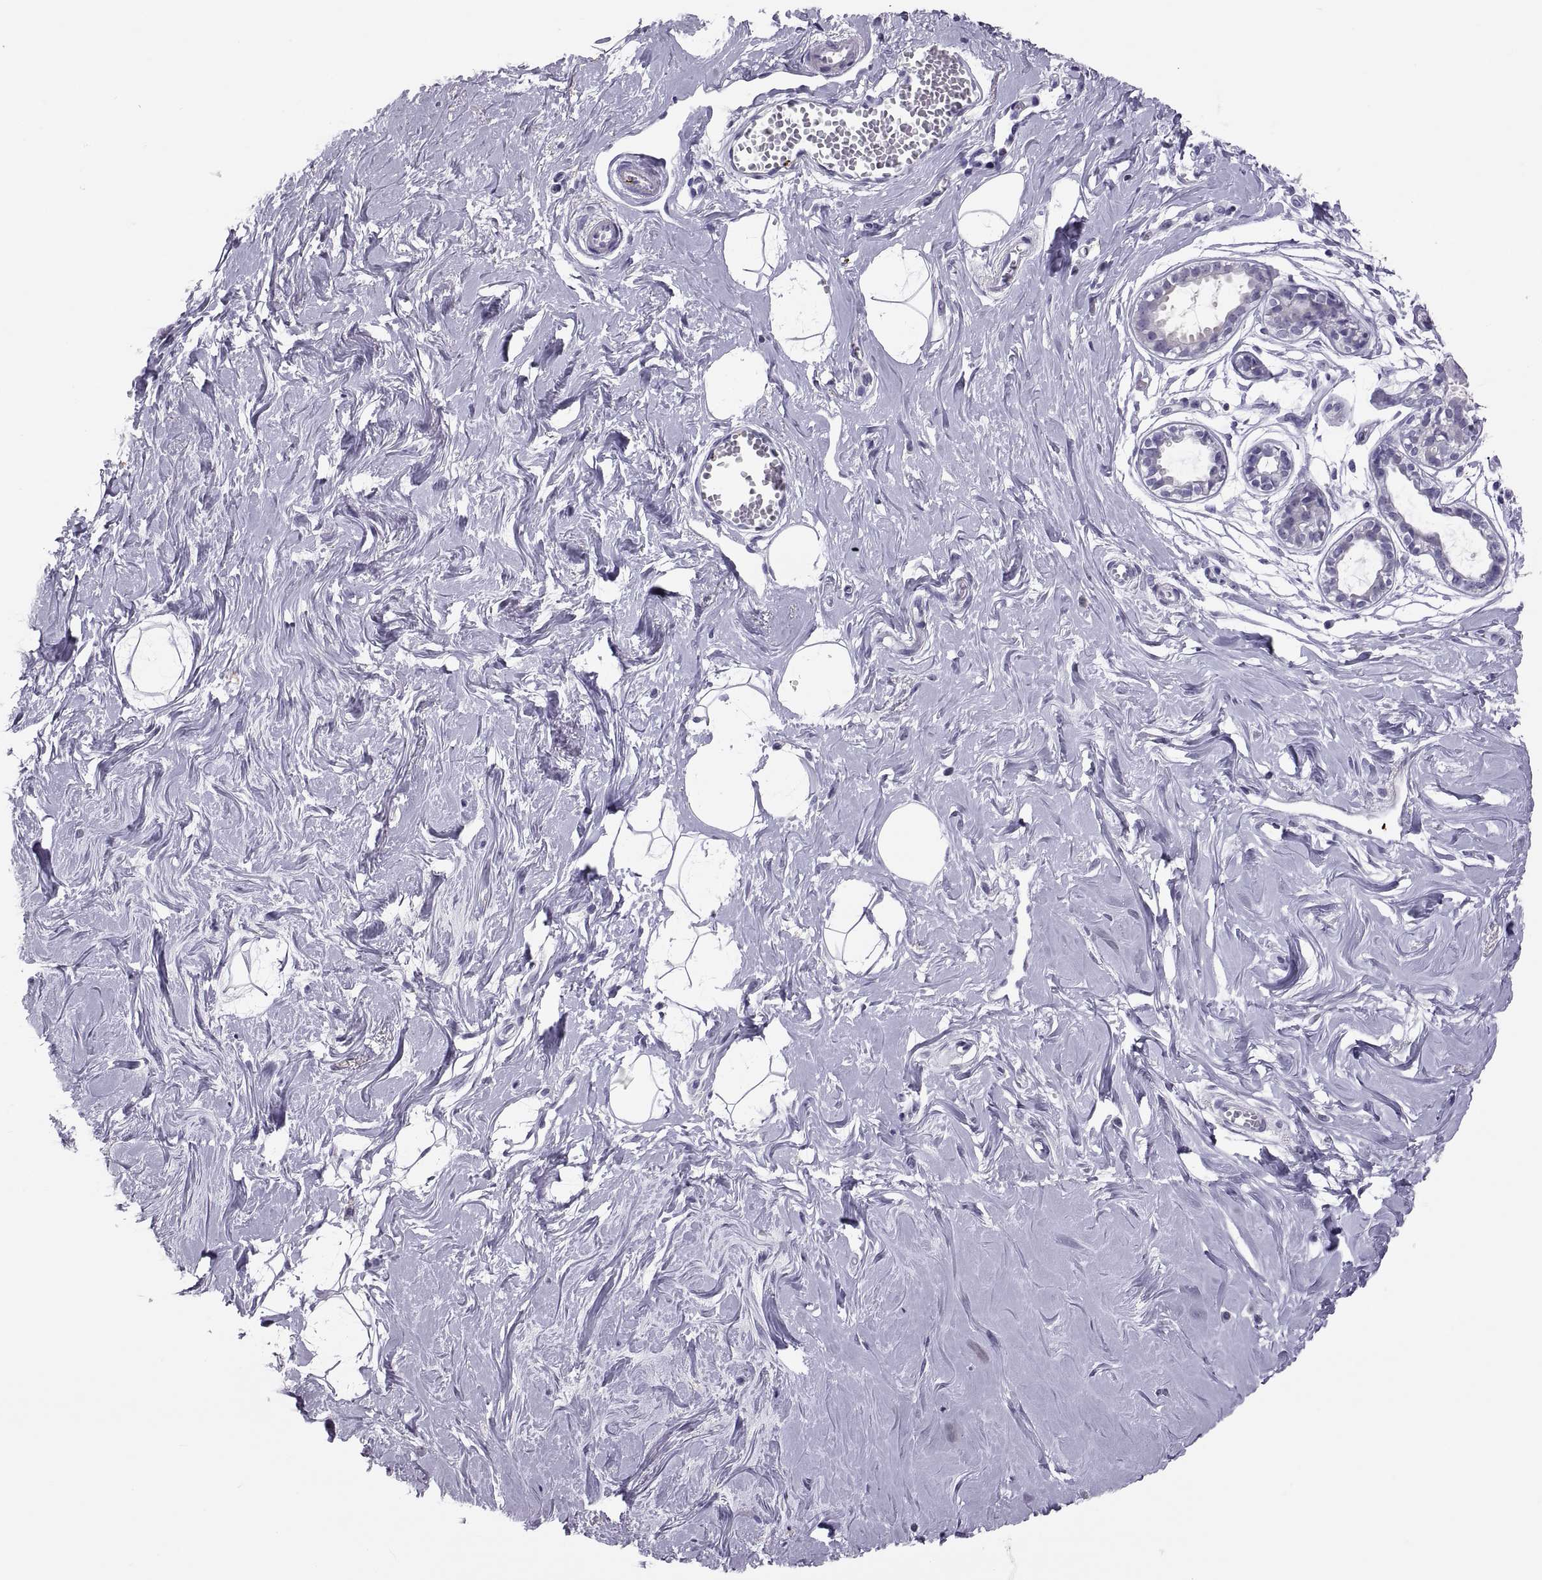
{"staining": {"intensity": "negative", "quantity": "none", "location": "none"}, "tissue": "breast", "cell_type": "Adipocytes", "image_type": "normal", "snomed": [{"axis": "morphology", "description": "Normal tissue, NOS"}, {"axis": "topography", "description": "Breast"}], "caption": "This is an IHC micrograph of normal human breast. There is no staining in adipocytes.", "gene": "TTC21A", "patient": {"sex": "female", "age": 49}}